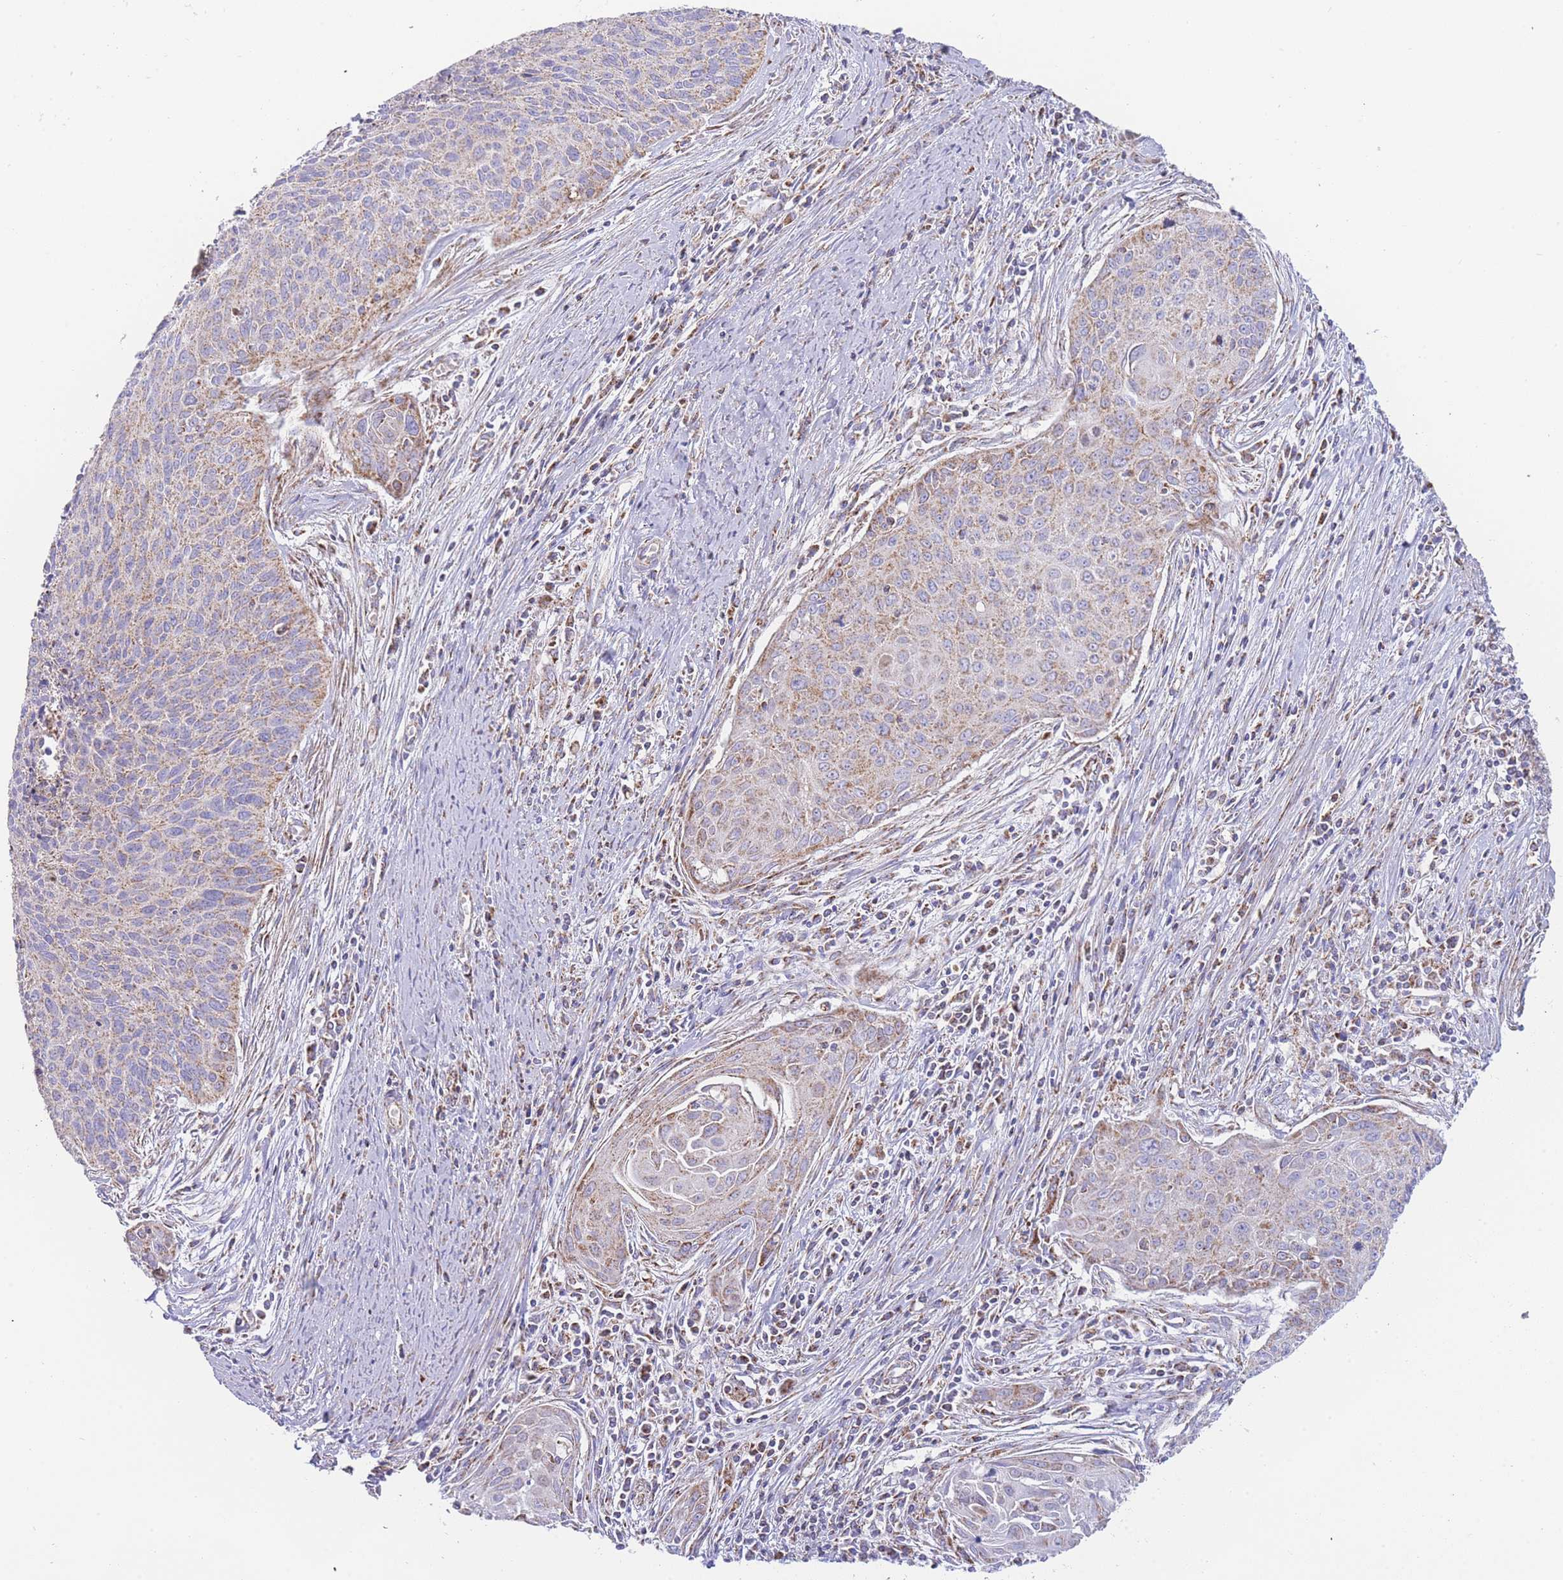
{"staining": {"intensity": "moderate", "quantity": ">75%", "location": "cytoplasmic/membranous"}, "tissue": "cervical cancer", "cell_type": "Tumor cells", "image_type": "cancer", "snomed": [{"axis": "morphology", "description": "Squamous cell carcinoma, NOS"}, {"axis": "topography", "description": "Cervix"}], "caption": "Immunohistochemical staining of cervical squamous cell carcinoma shows medium levels of moderate cytoplasmic/membranous protein staining in about >75% of tumor cells.", "gene": "GSTM1", "patient": {"sex": "female", "age": 55}}